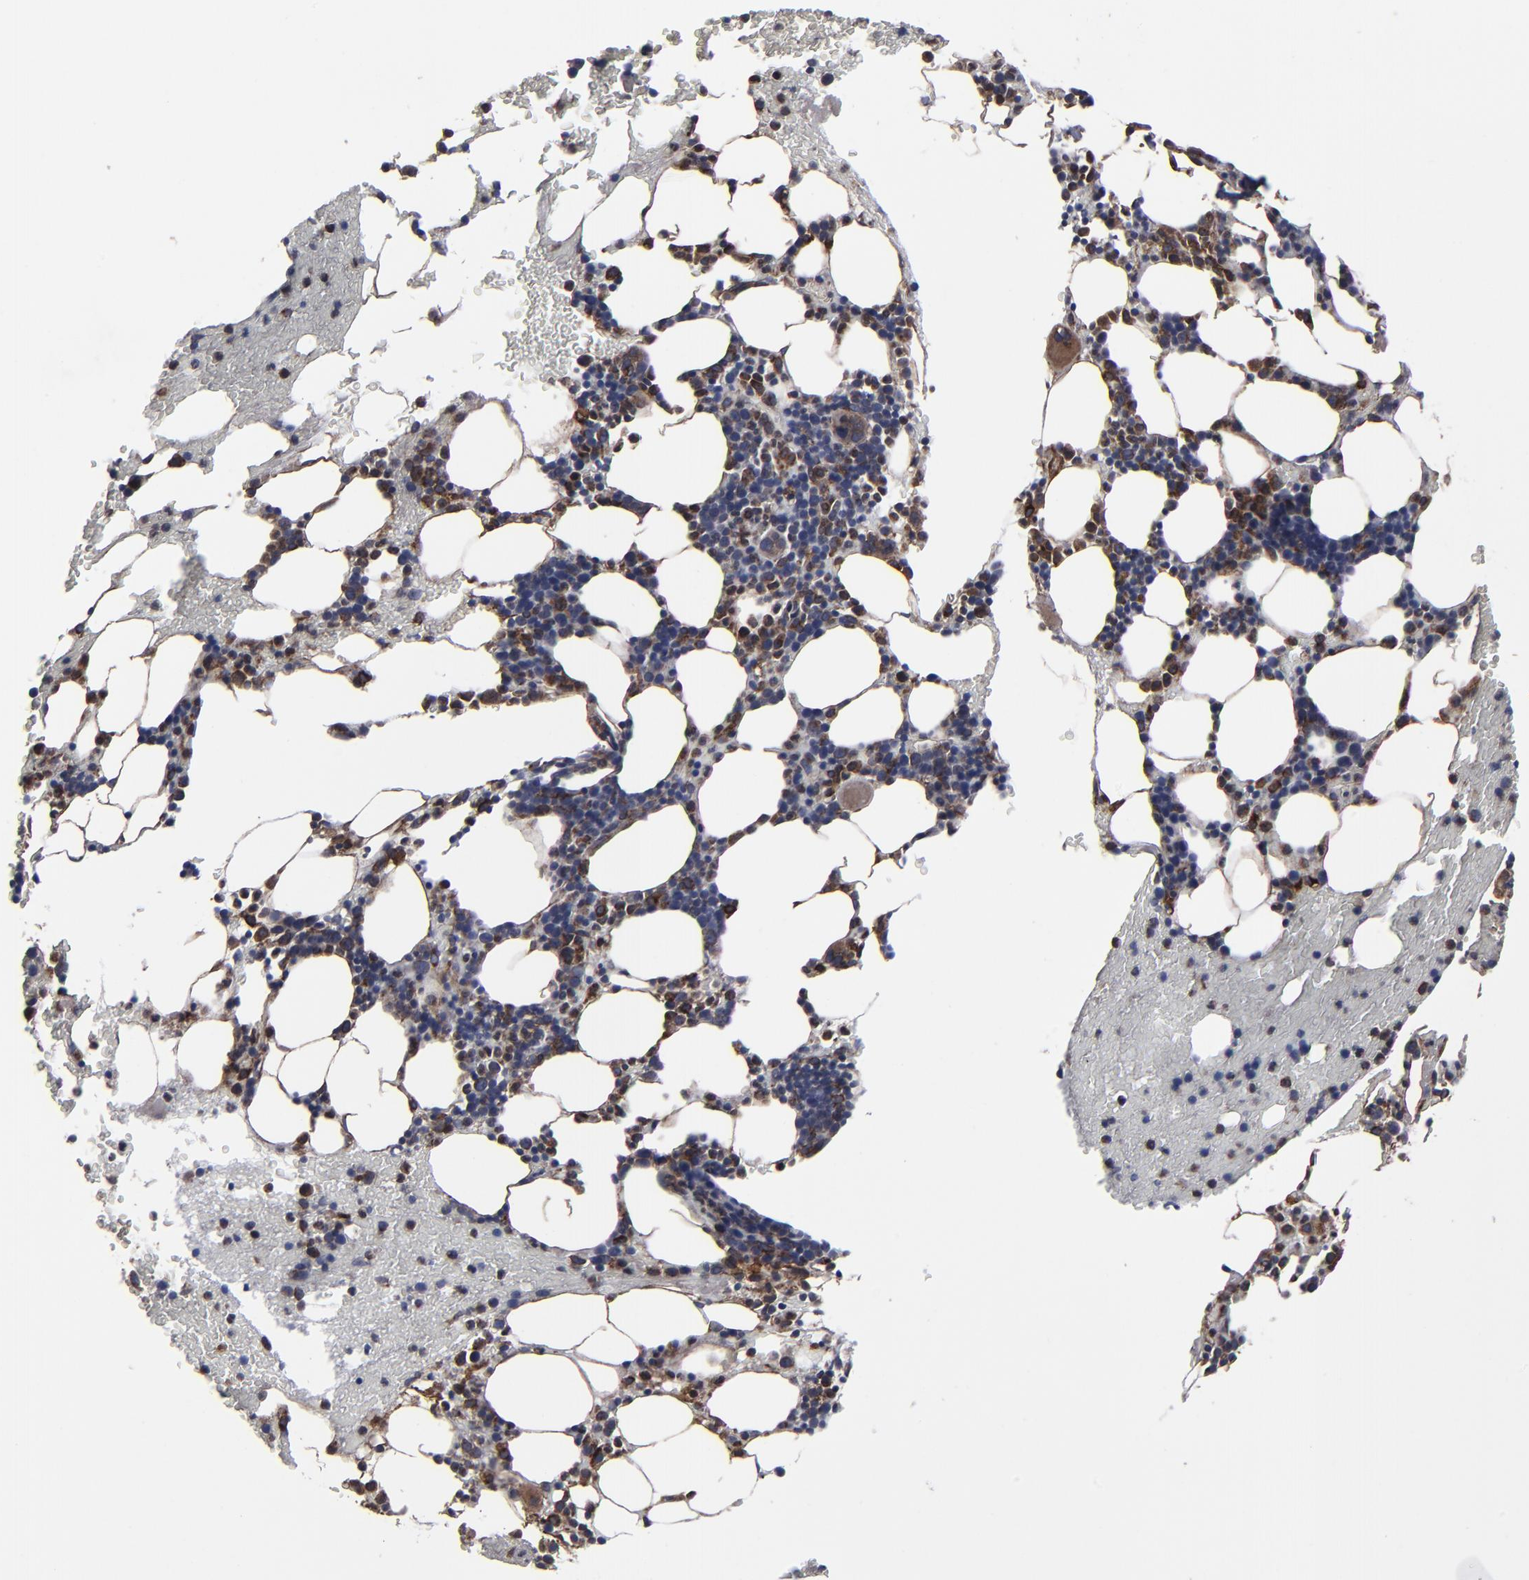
{"staining": {"intensity": "moderate", "quantity": "25%-75%", "location": "cytoplasmic/membranous"}, "tissue": "bone marrow", "cell_type": "Hematopoietic cells", "image_type": "normal", "snomed": [{"axis": "morphology", "description": "Normal tissue, NOS"}, {"axis": "topography", "description": "Bone marrow"}], "caption": "Bone marrow stained for a protein exhibits moderate cytoplasmic/membranous positivity in hematopoietic cells. (DAB (3,3'-diaminobenzidine) IHC with brightfield microscopy, high magnification).", "gene": "CNIH1", "patient": {"sex": "female", "age": 84}}